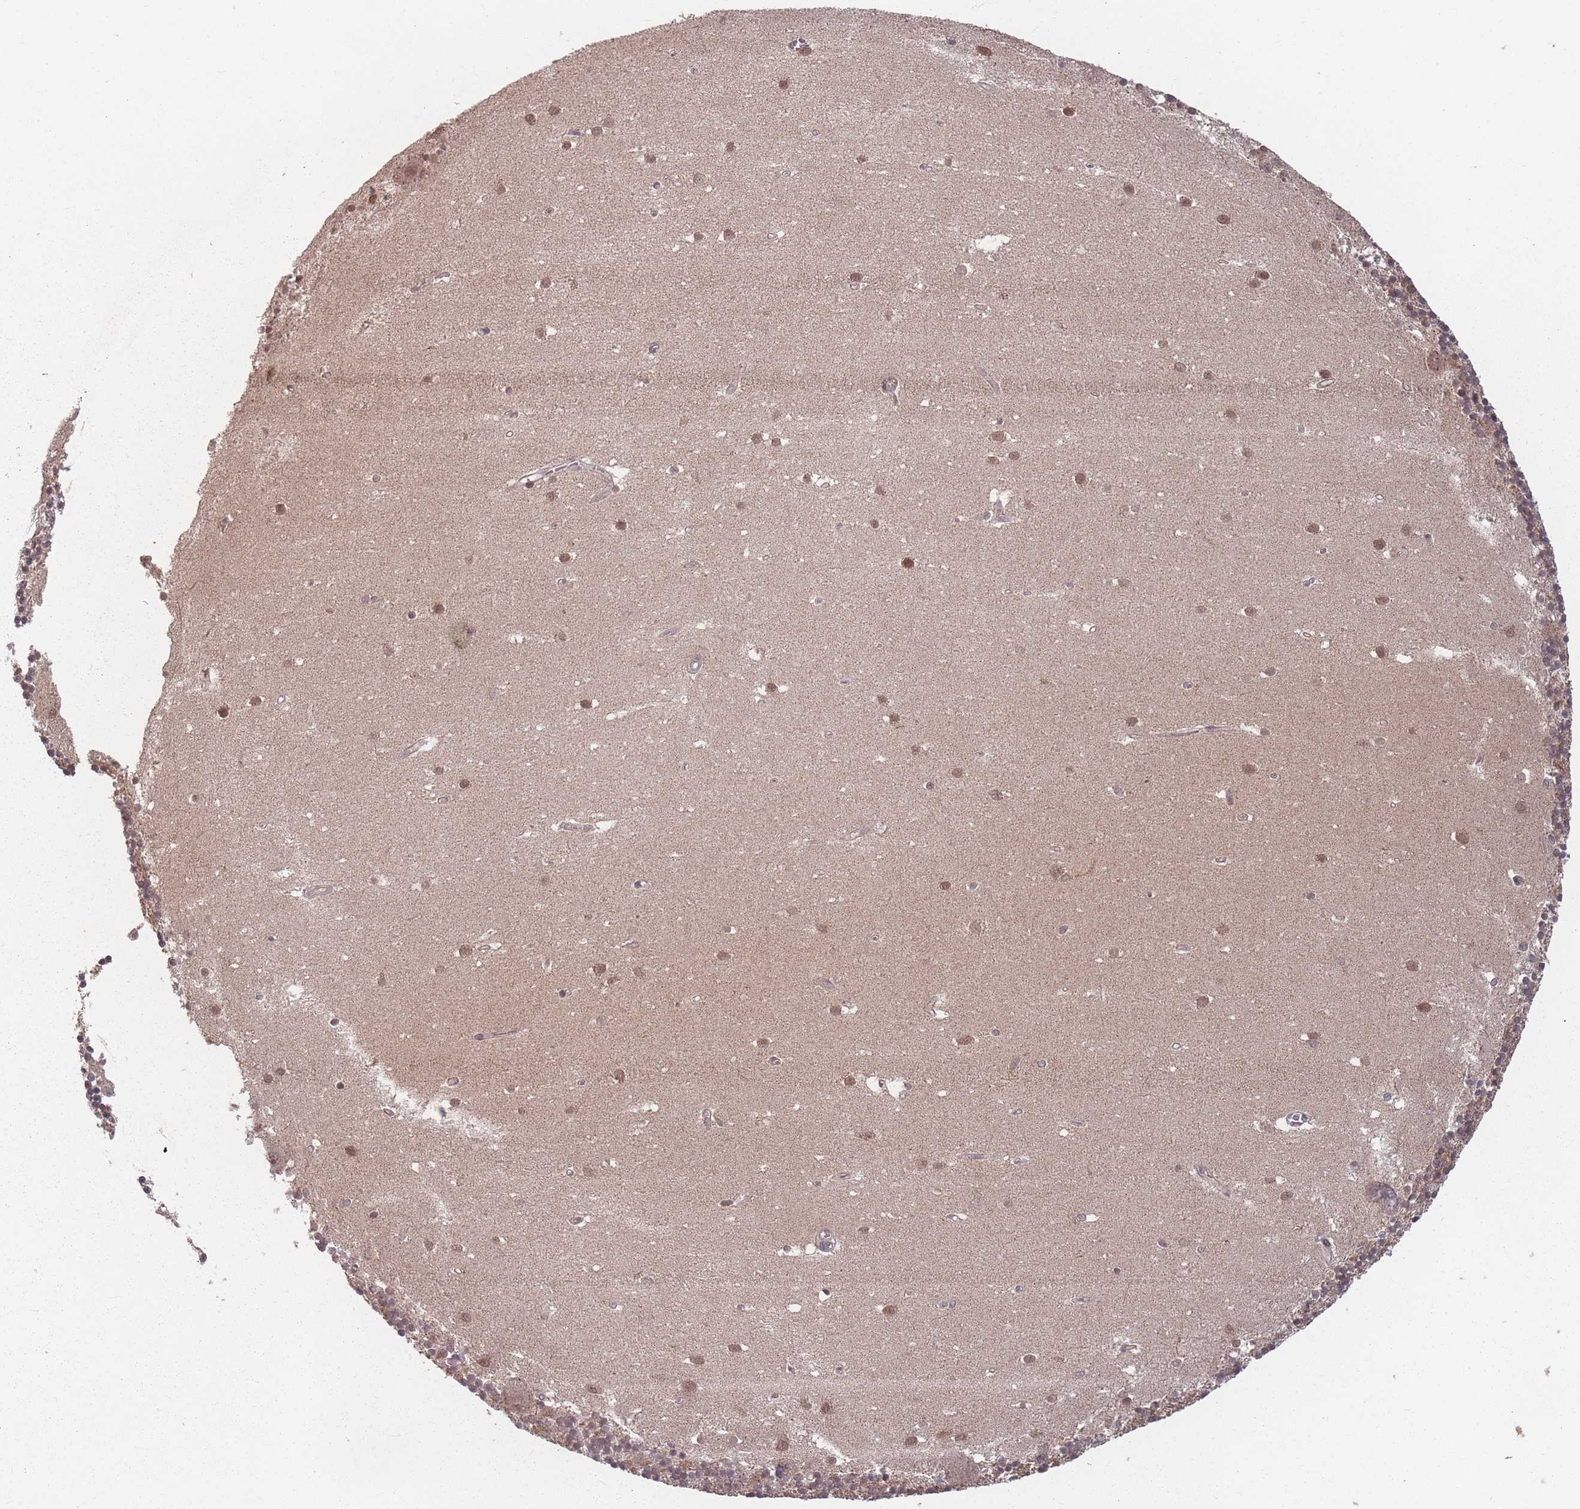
{"staining": {"intensity": "moderate", "quantity": ">75%", "location": "cytoplasmic/membranous"}, "tissue": "cerebellum", "cell_type": "Cells in granular layer", "image_type": "normal", "snomed": [{"axis": "morphology", "description": "Normal tissue, NOS"}, {"axis": "topography", "description": "Cerebellum"}], "caption": "Benign cerebellum shows moderate cytoplasmic/membranous expression in about >75% of cells in granular layer.", "gene": "HAGH", "patient": {"sex": "male", "age": 54}}